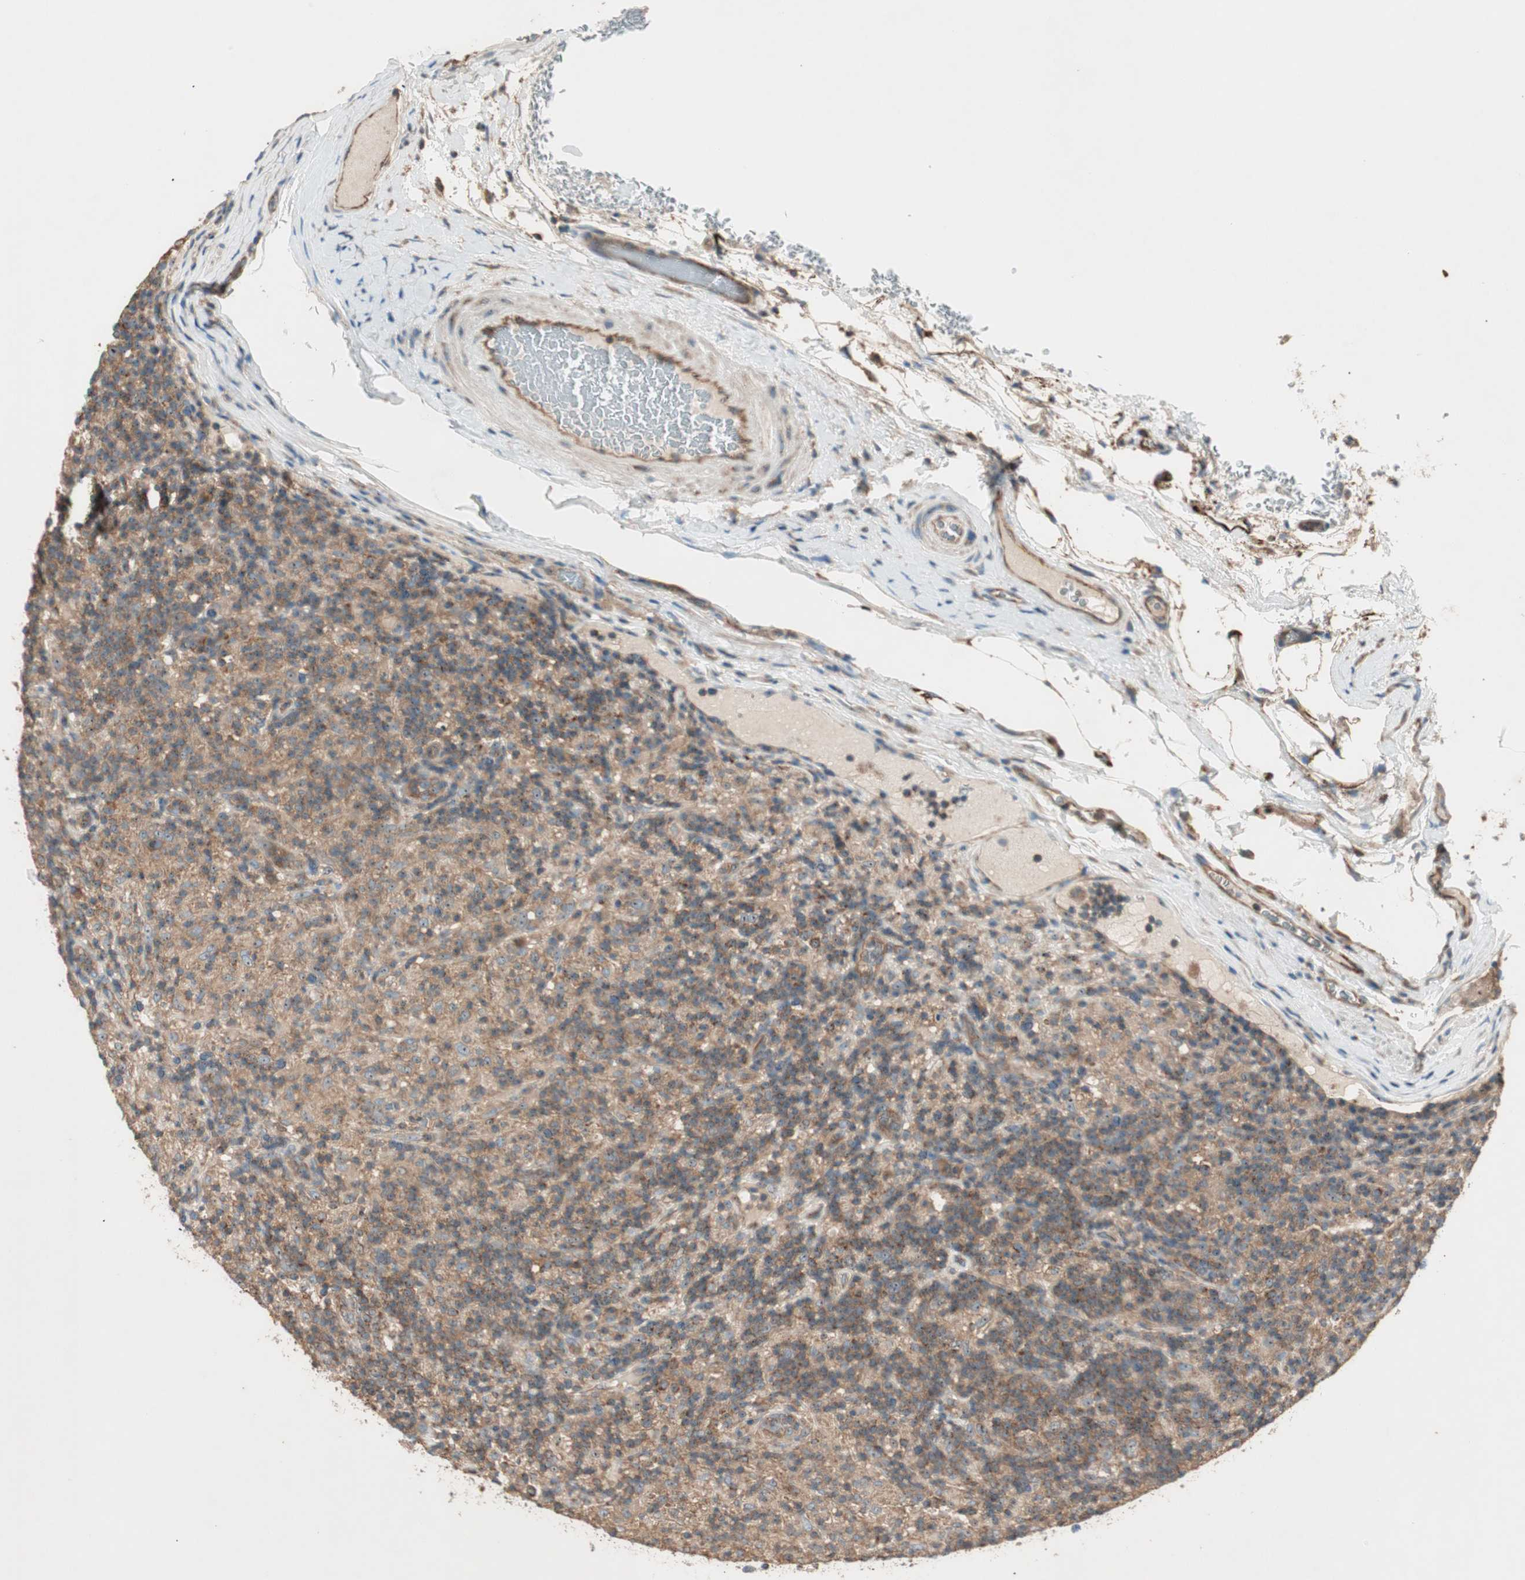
{"staining": {"intensity": "moderate", "quantity": ">75%", "location": "cytoplasmic/membranous,nuclear"}, "tissue": "lymphoma", "cell_type": "Tumor cells", "image_type": "cancer", "snomed": [{"axis": "morphology", "description": "Hodgkin's disease, NOS"}, {"axis": "topography", "description": "Lymph node"}], "caption": "Human lymphoma stained with a brown dye reveals moderate cytoplasmic/membranous and nuclear positive staining in about >75% of tumor cells.", "gene": "CC2D1A", "patient": {"sex": "male", "age": 70}}